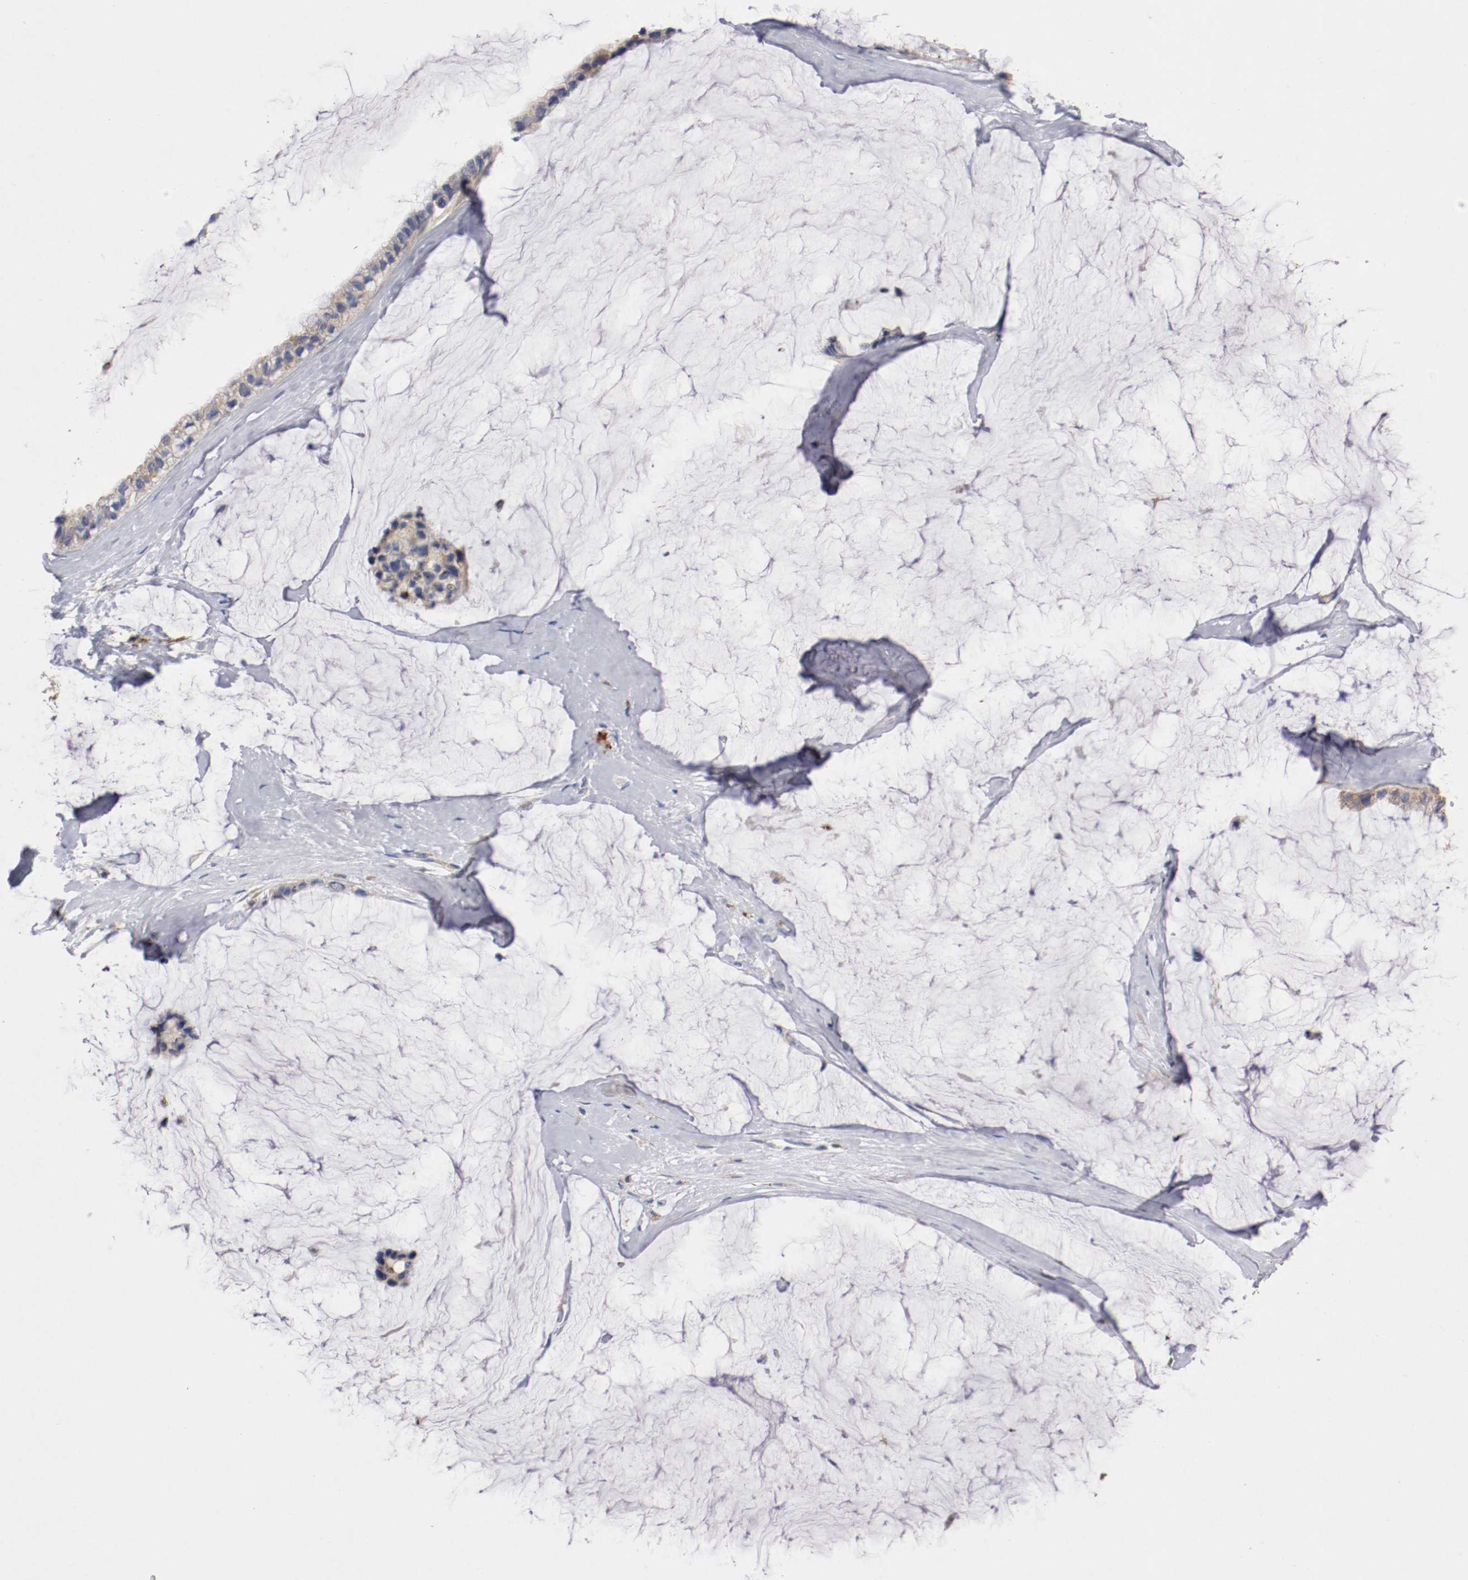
{"staining": {"intensity": "moderate", "quantity": ">75%", "location": "cytoplasmic/membranous"}, "tissue": "ovarian cancer", "cell_type": "Tumor cells", "image_type": "cancer", "snomed": [{"axis": "morphology", "description": "Cystadenocarcinoma, mucinous, NOS"}, {"axis": "topography", "description": "Ovary"}], "caption": "Moderate cytoplasmic/membranous protein staining is identified in approximately >75% of tumor cells in ovarian mucinous cystadenocarcinoma.", "gene": "TRAF2", "patient": {"sex": "female", "age": 39}}